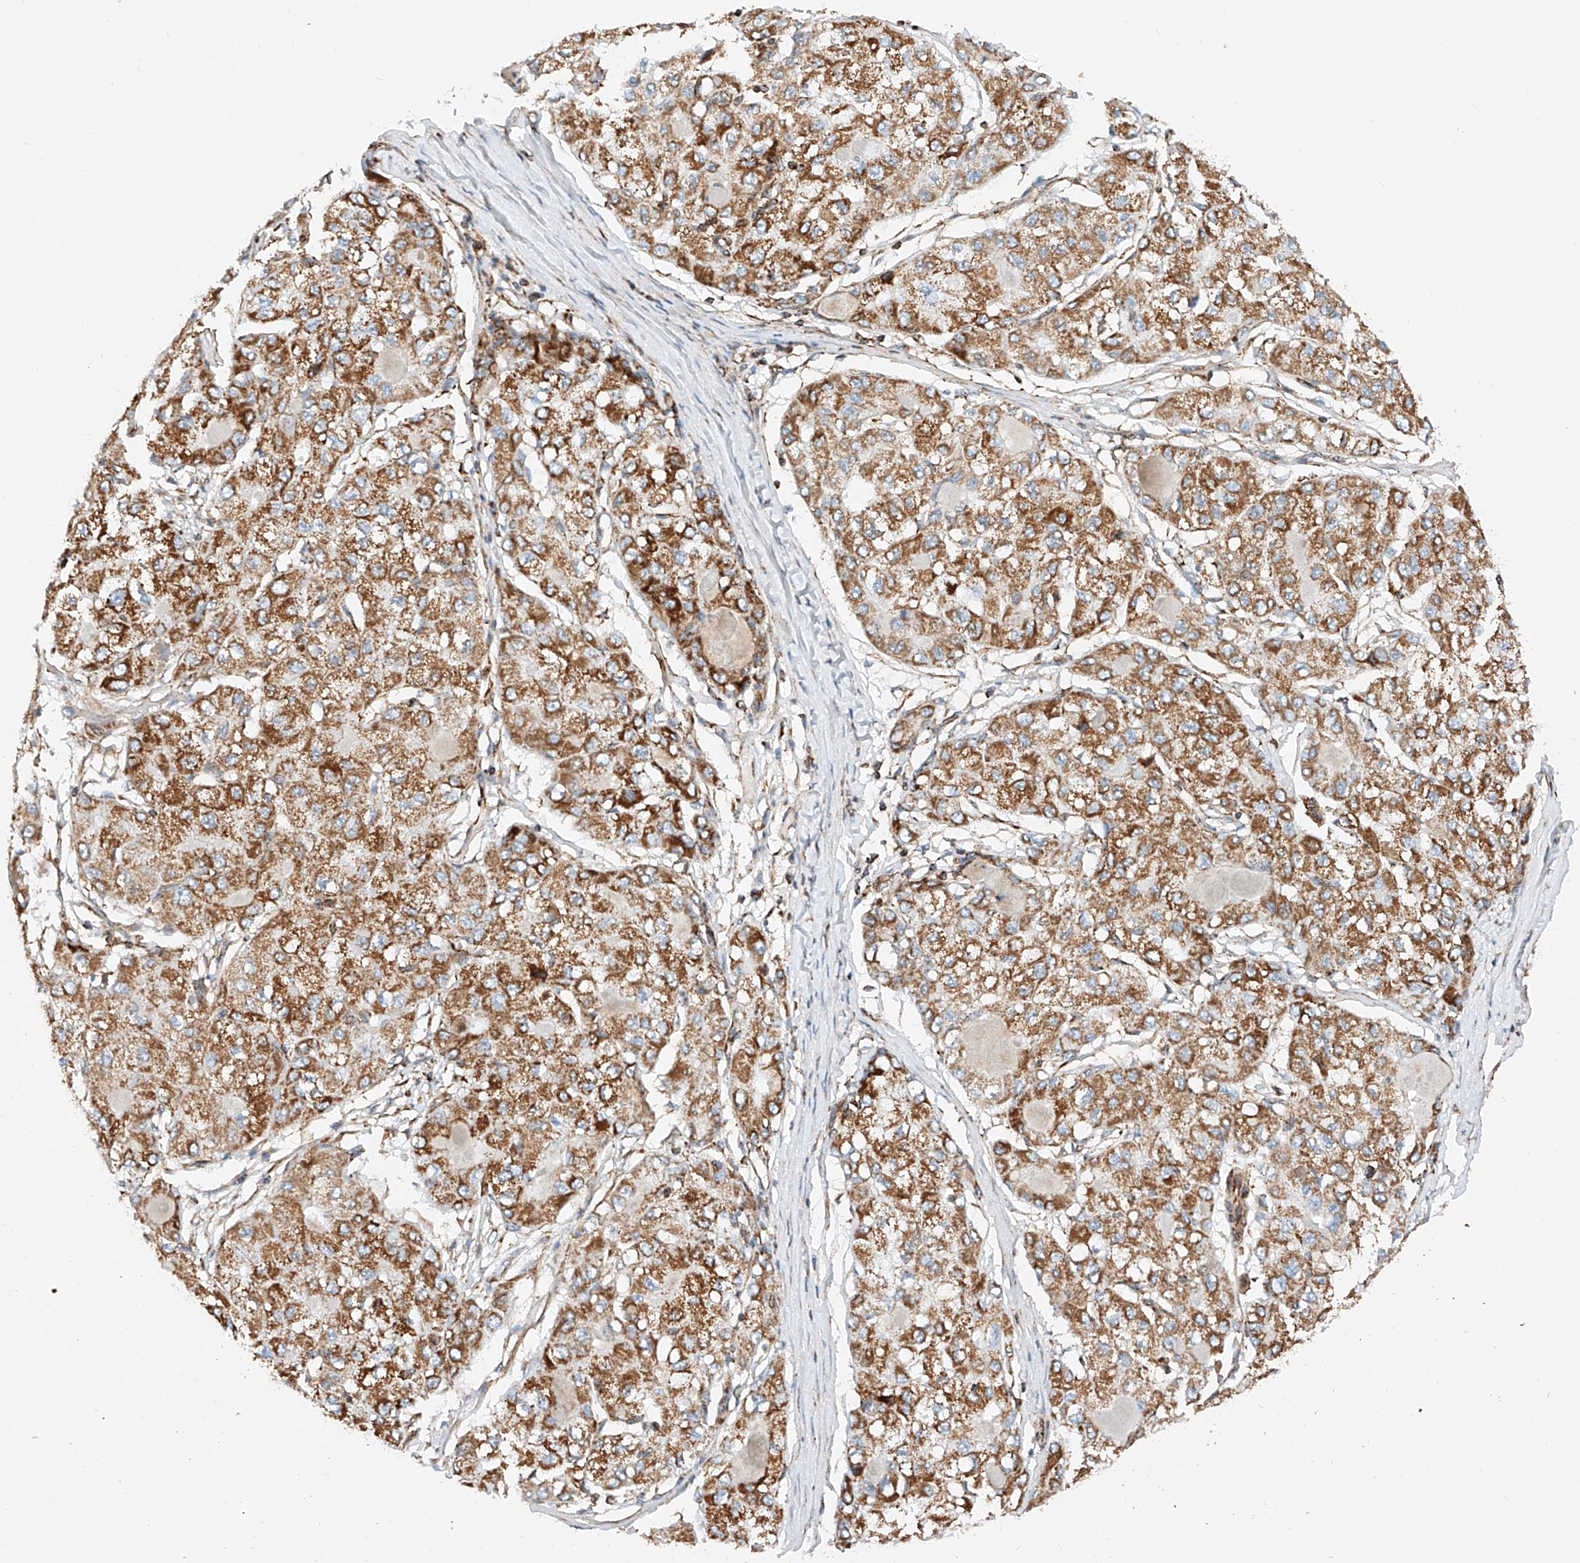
{"staining": {"intensity": "moderate", "quantity": ">75%", "location": "cytoplasmic/membranous"}, "tissue": "liver cancer", "cell_type": "Tumor cells", "image_type": "cancer", "snomed": [{"axis": "morphology", "description": "Carcinoma, Hepatocellular, NOS"}, {"axis": "topography", "description": "Liver"}], "caption": "Human liver hepatocellular carcinoma stained with a protein marker reveals moderate staining in tumor cells.", "gene": "NDUFV3", "patient": {"sex": "male", "age": 80}}